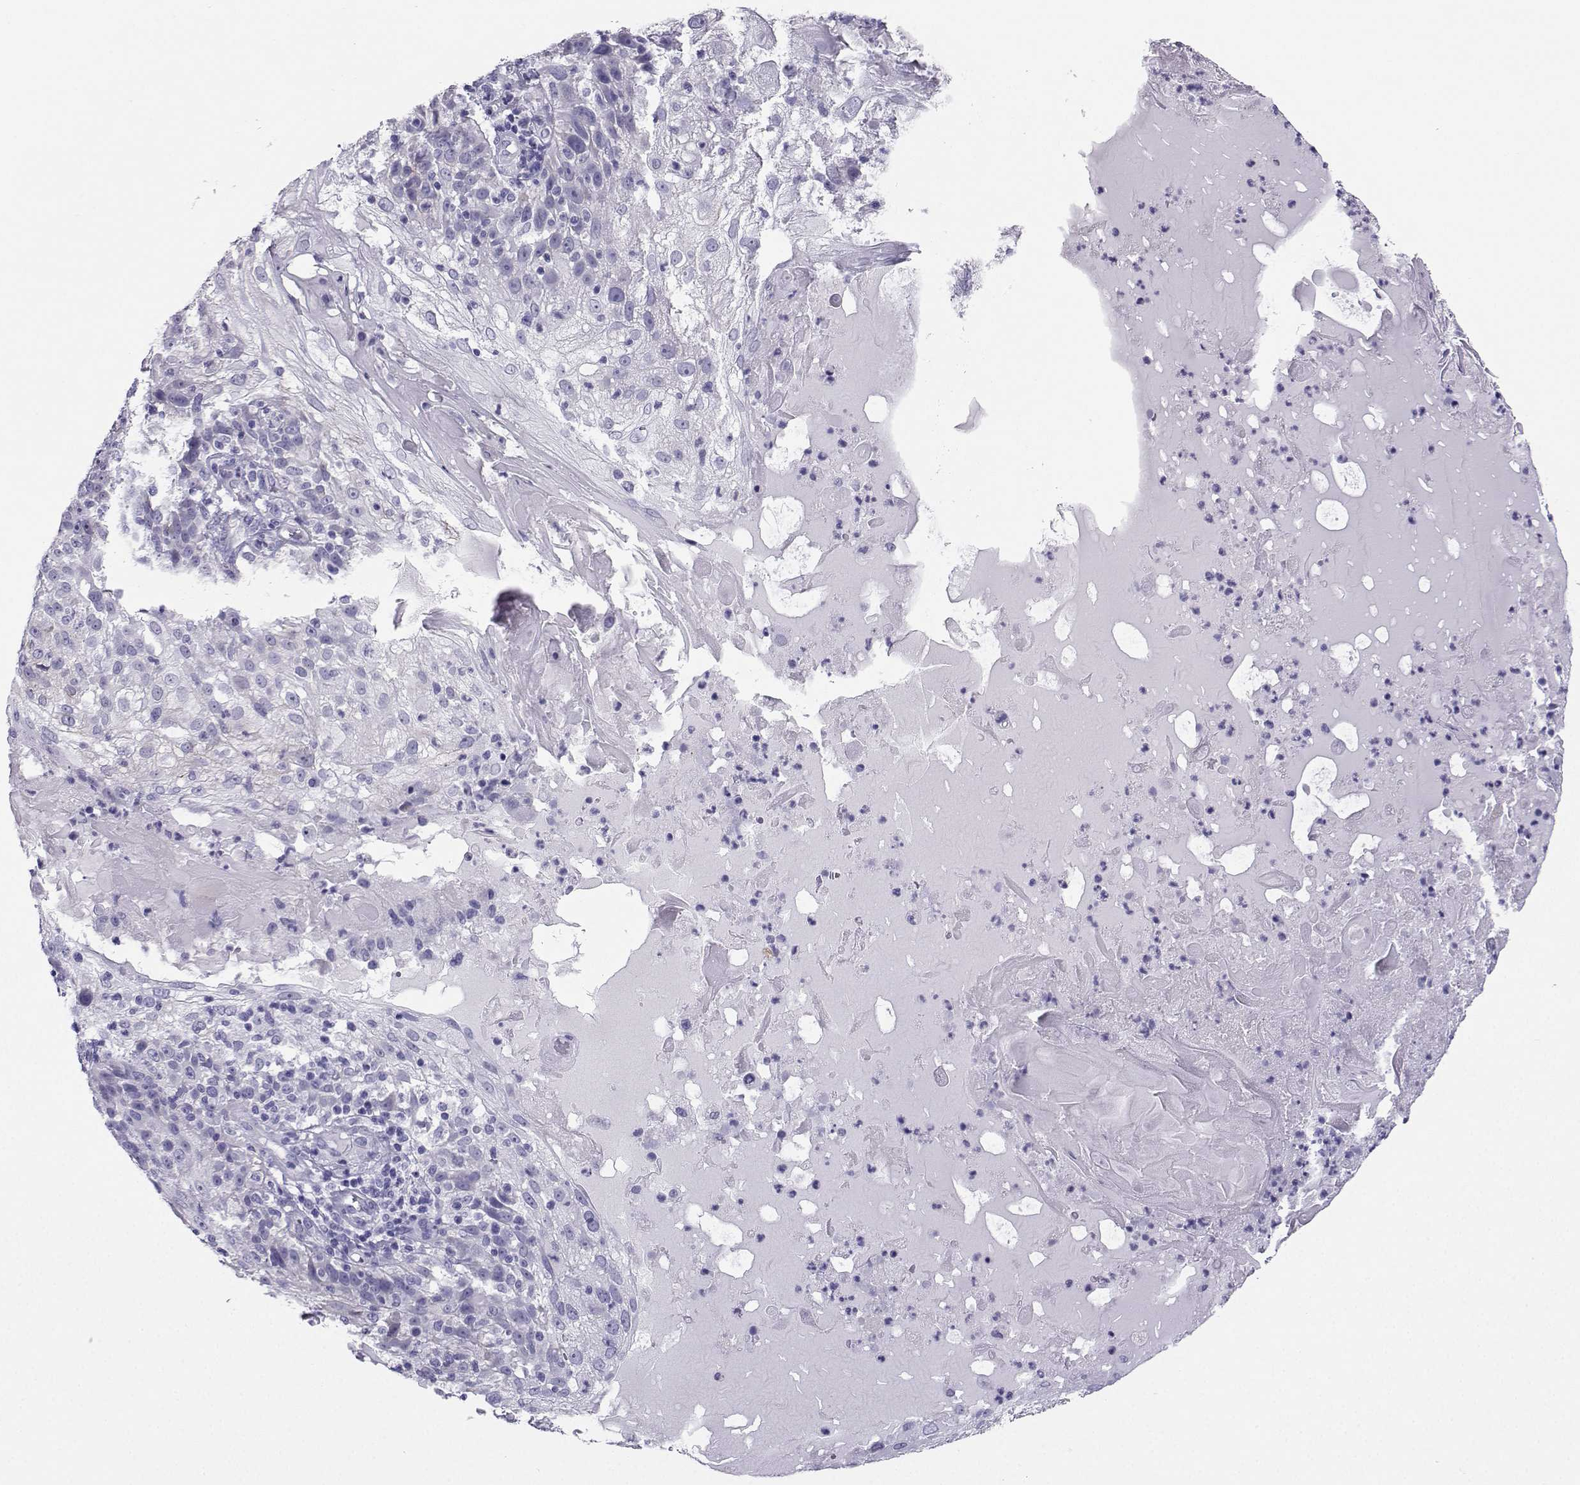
{"staining": {"intensity": "negative", "quantity": "none", "location": "none"}, "tissue": "skin cancer", "cell_type": "Tumor cells", "image_type": "cancer", "snomed": [{"axis": "morphology", "description": "Normal tissue, NOS"}, {"axis": "morphology", "description": "Squamous cell carcinoma, NOS"}, {"axis": "topography", "description": "Skin"}], "caption": "Immunohistochemistry (IHC) photomicrograph of squamous cell carcinoma (skin) stained for a protein (brown), which exhibits no staining in tumor cells.", "gene": "CD109", "patient": {"sex": "female", "age": 83}}